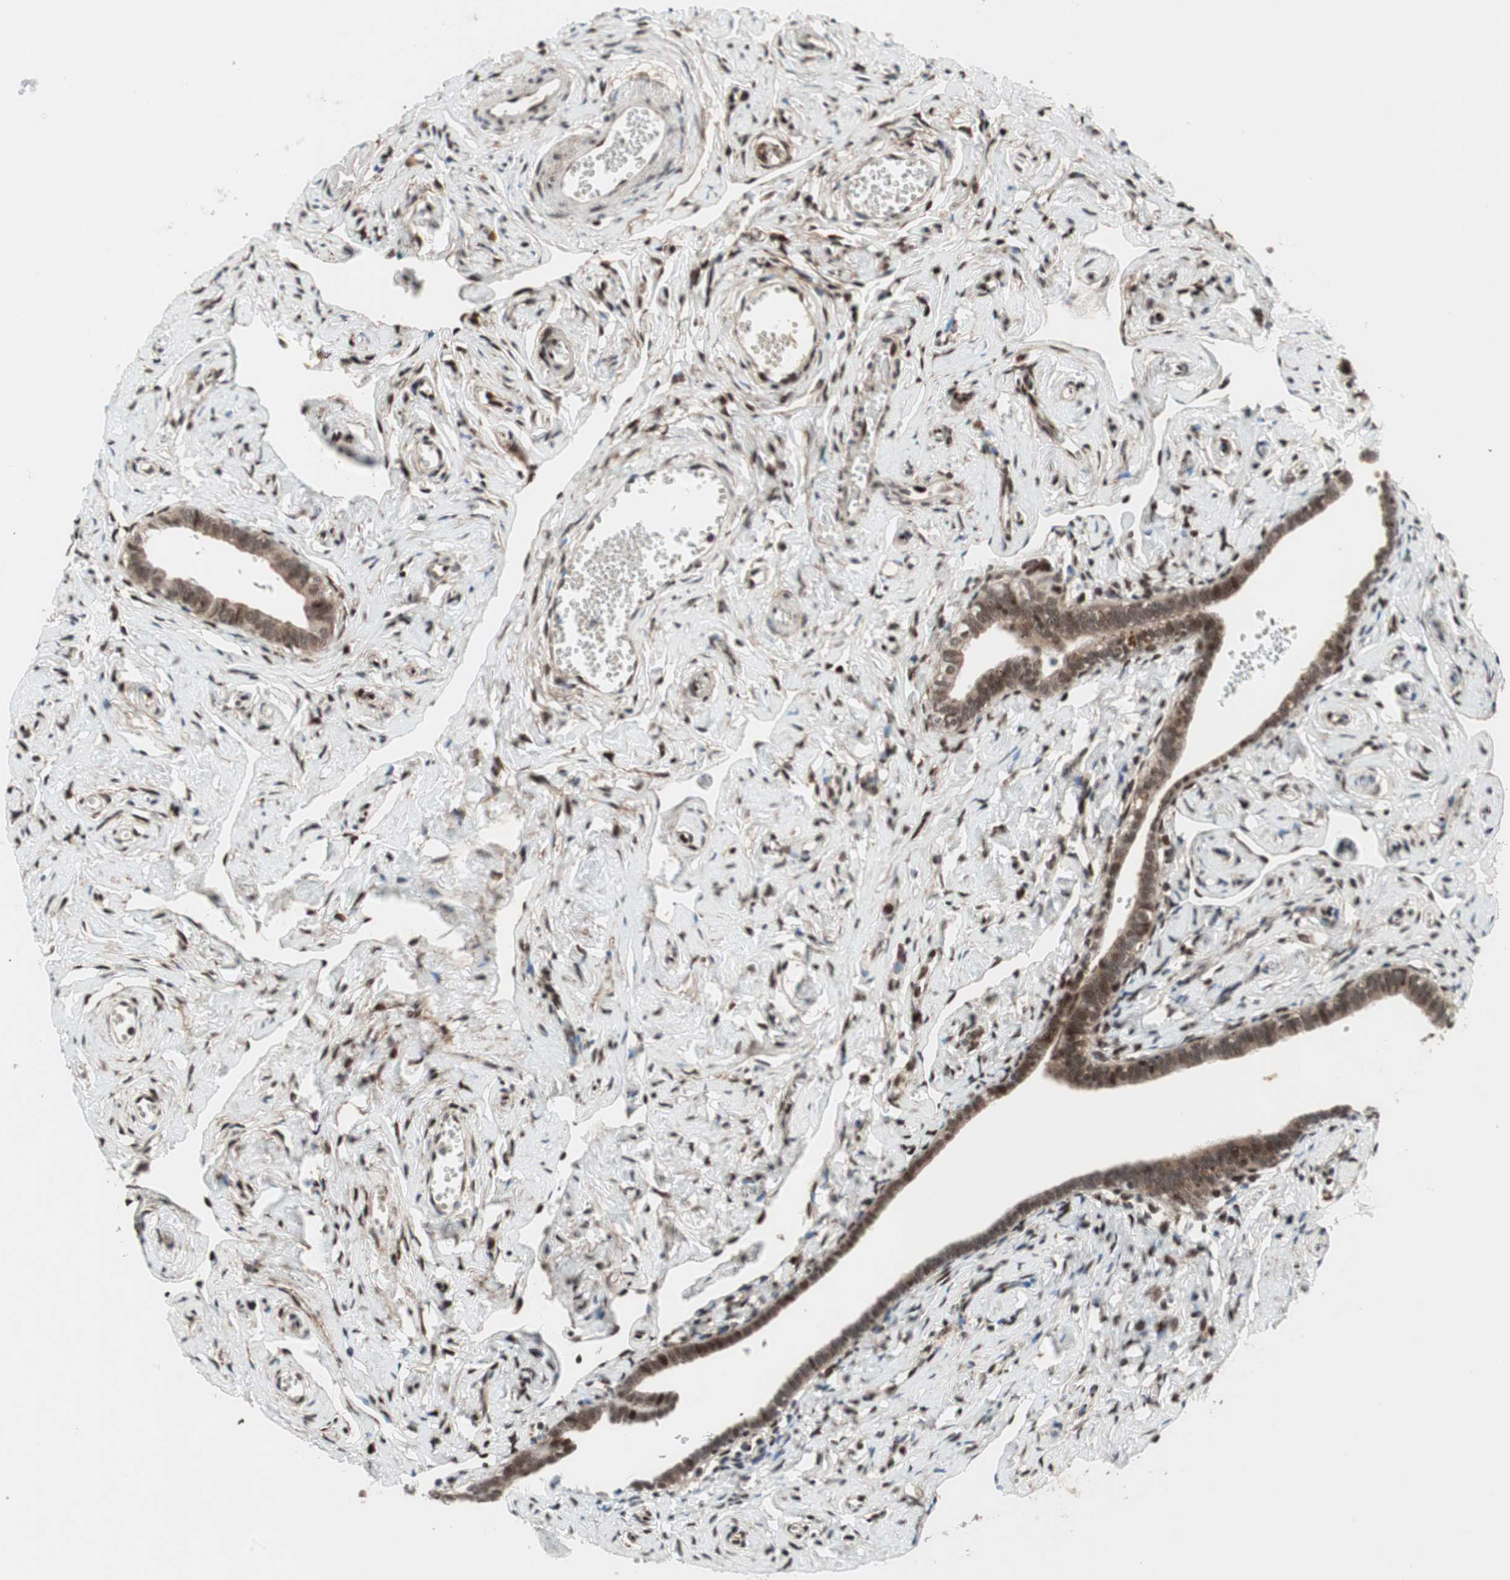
{"staining": {"intensity": "strong", "quantity": ">75%", "location": "nuclear"}, "tissue": "fallopian tube", "cell_type": "Glandular cells", "image_type": "normal", "snomed": [{"axis": "morphology", "description": "Normal tissue, NOS"}, {"axis": "topography", "description": "Fallopian tube"}], "caption": "Protein staining of unremarkable fallopian tube shows strong nuclear staining in approximately >75% of glandular cells. The protein is shown in brown color, while the nuclei are stained blue.", "gene": "TCF12", "patient": {"sex": "female", "age": 71}}